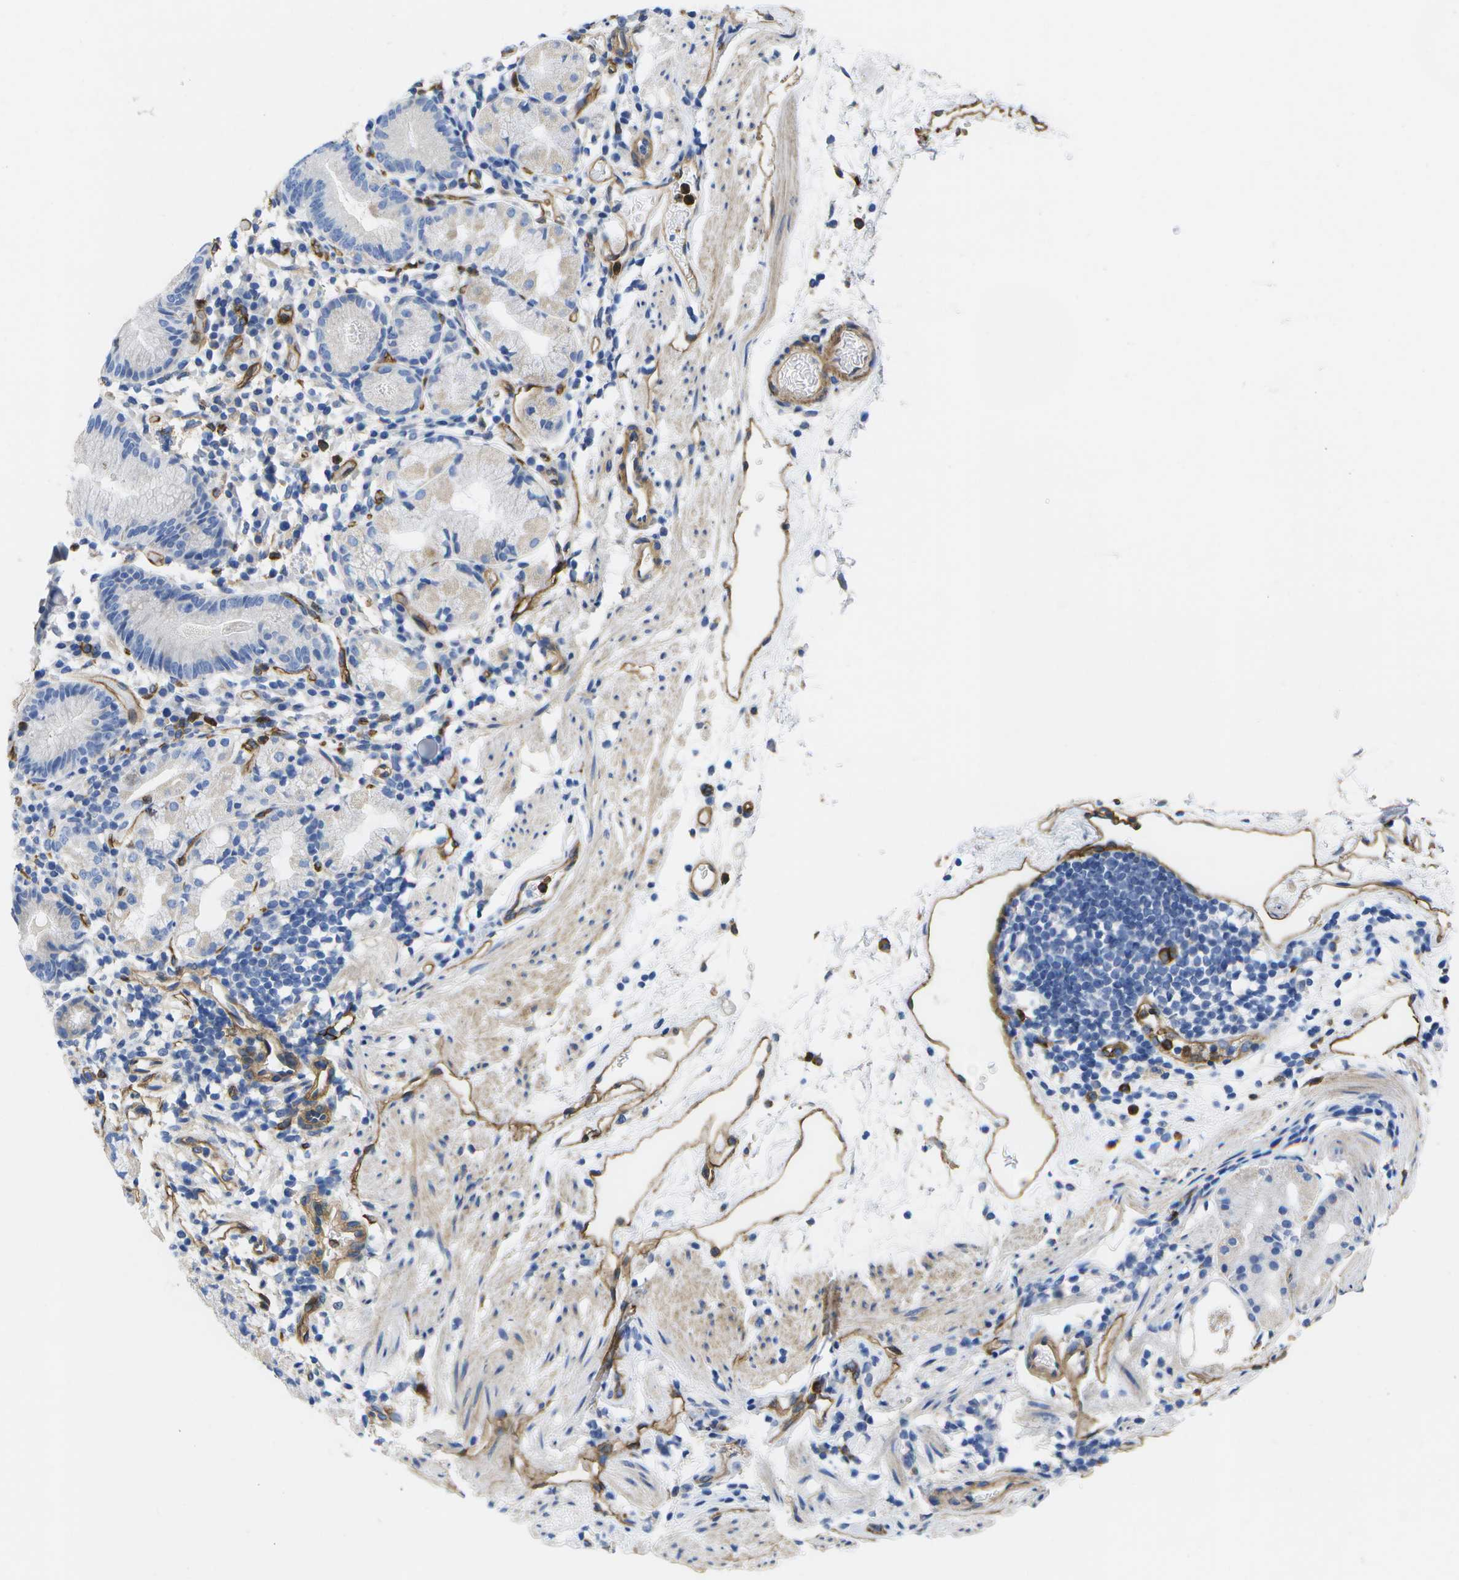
{"staining": {"intensity": "negative", "quantity": "none", "location": "none"}, "tissue": "stomach", "cell_type": "Glandular cells", "image_type": "normal", "snomed": [{"axis": "morphology", "description": "Normal tissue, NOS"}, {"axis": "topography", "description": "Stomach"}, {"axis": "topography", "description": "Stomach, lower"}], "caption": "DAB immunohistochemical staining of unremarkable stomach reveals no significant positivity in glandular cells.", "gene": "DYSF", "patient": {"sex": "female", "age": 75}}